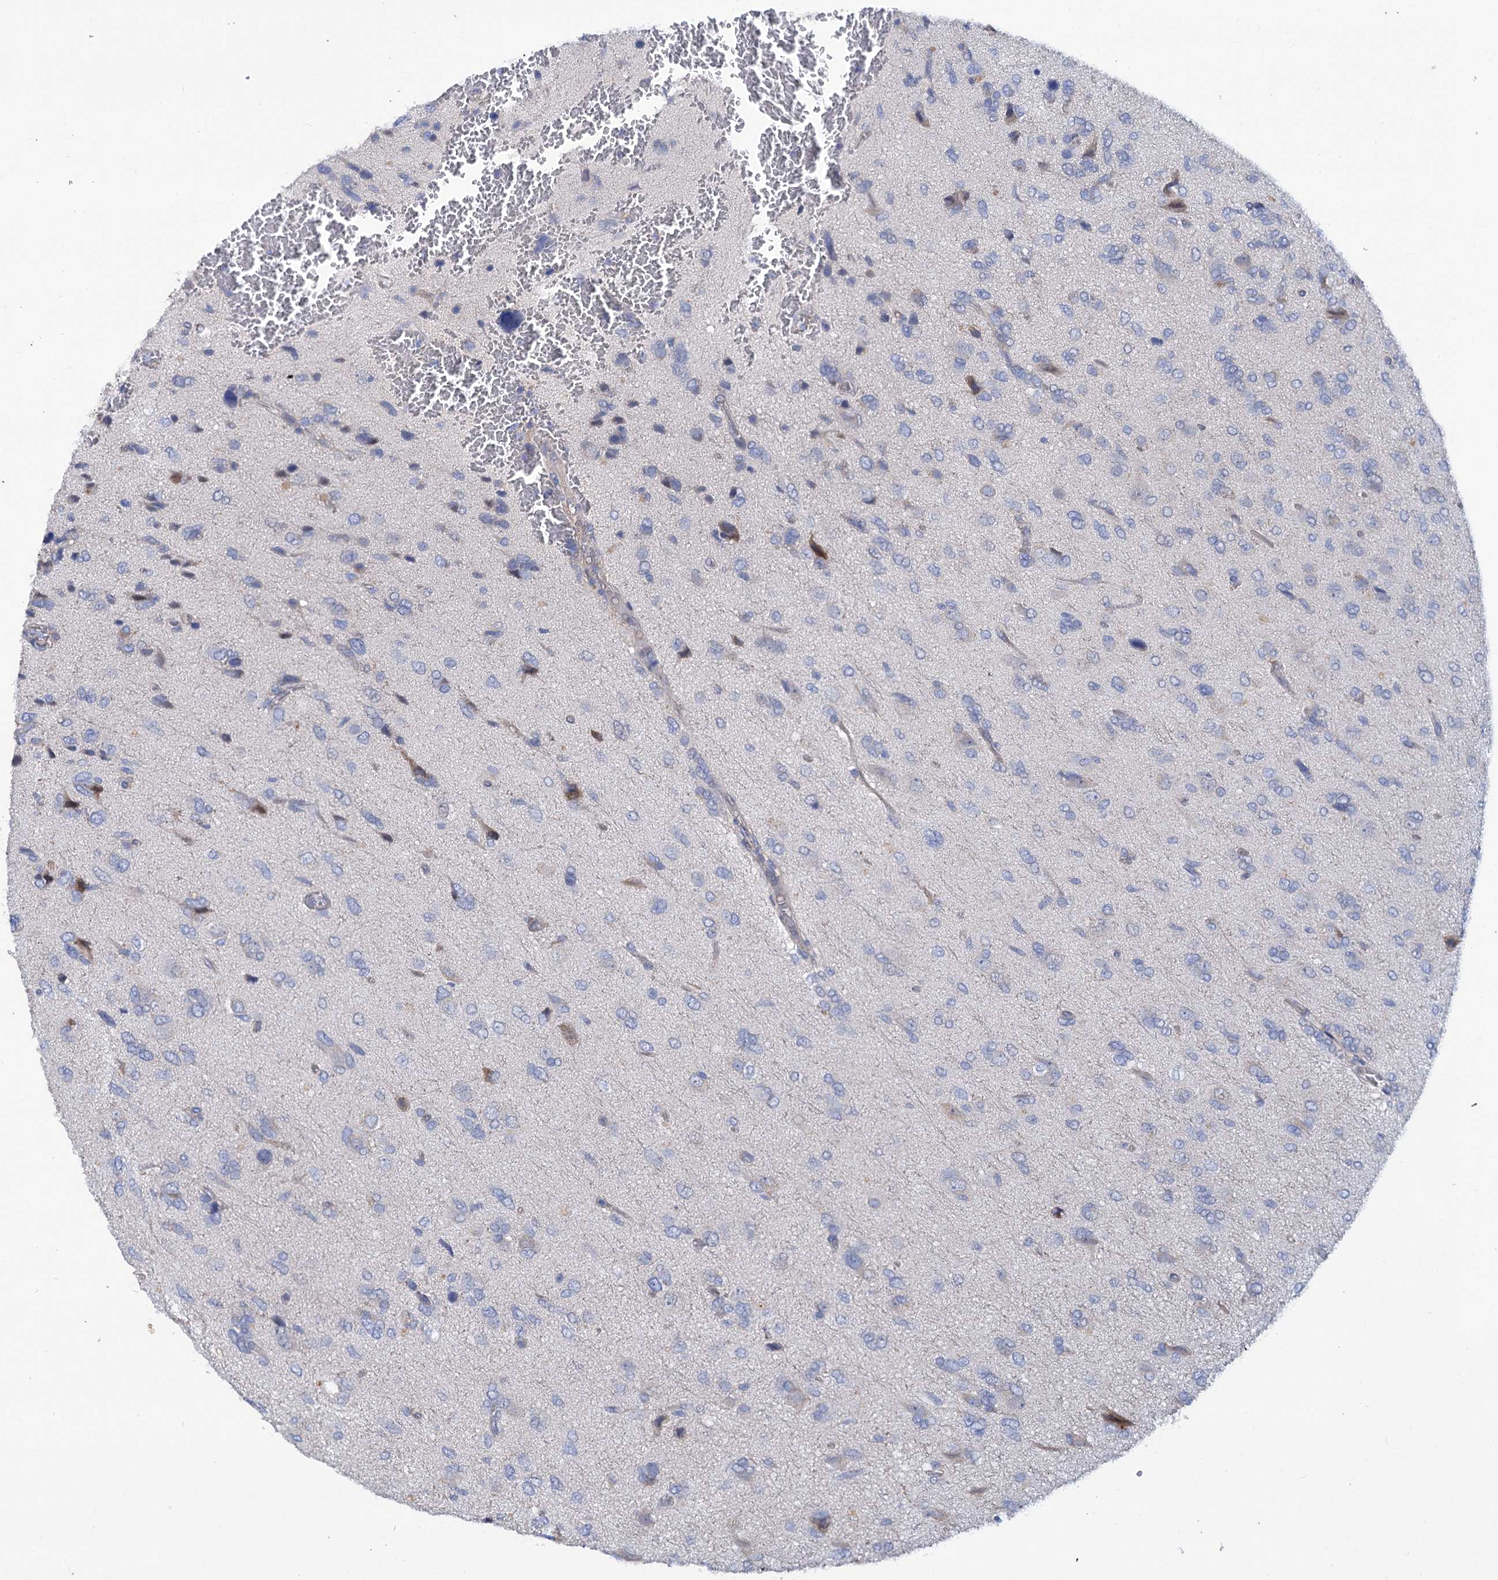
{"staining": {"intensity": "negative", "quantity": "none", "location": "none"}, "tissue": "glioma", "cell_type": "Tumor cells", "image_type": "cancer", "snomed": [{"axis": "morphology", "description": "Glioma, malignant, High grade"}, {"axis": "topography", "description": "Brain"}], "caption": "The image demonstrates no staining of tumor cells in glioma.", "gene": "TRIM55", "patient": {"sex": "female", "age": 59}}